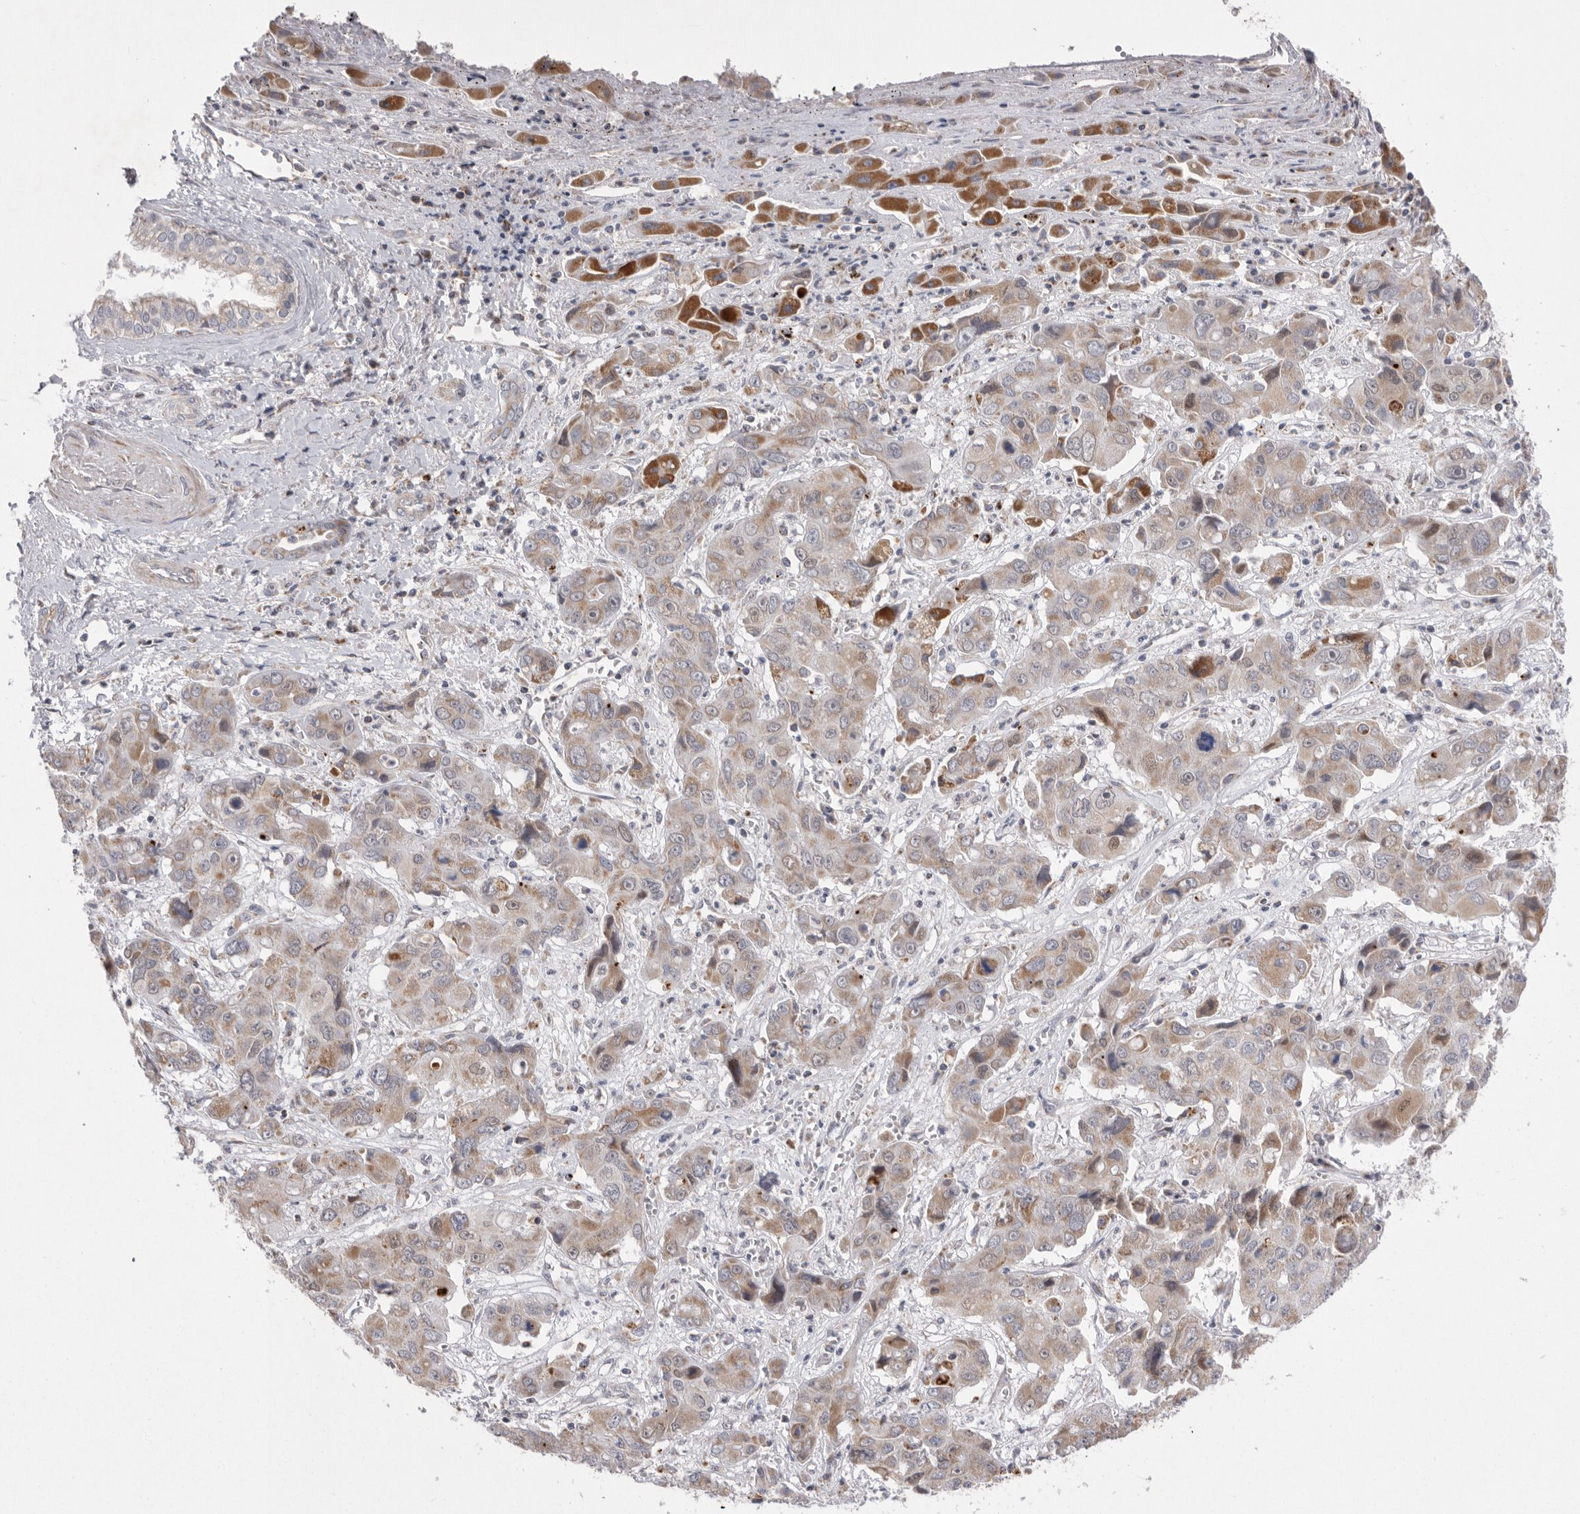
{"staining": {"intensity": "moderate", "quantity": "<25%", "location": "cytoplasmic/membranous"}, "tissue": "liver cancer", "cell_type": "Tumor cells", "image_type": "cancer", "snomed": [{"axis": "morphology", "description": "Cholangiocarcinoma"}, {"axis": "topography", "description": "Liver"}], "caption": "About <25% of tumor cells in human cholangiocarcinoma (liver) reveal moderate cytoplasmic/membranous protein expression as visualized by brown immunohistochemical staining.", "gene": "VDAC3", "patient": {"sex": "male", "age": 67}}